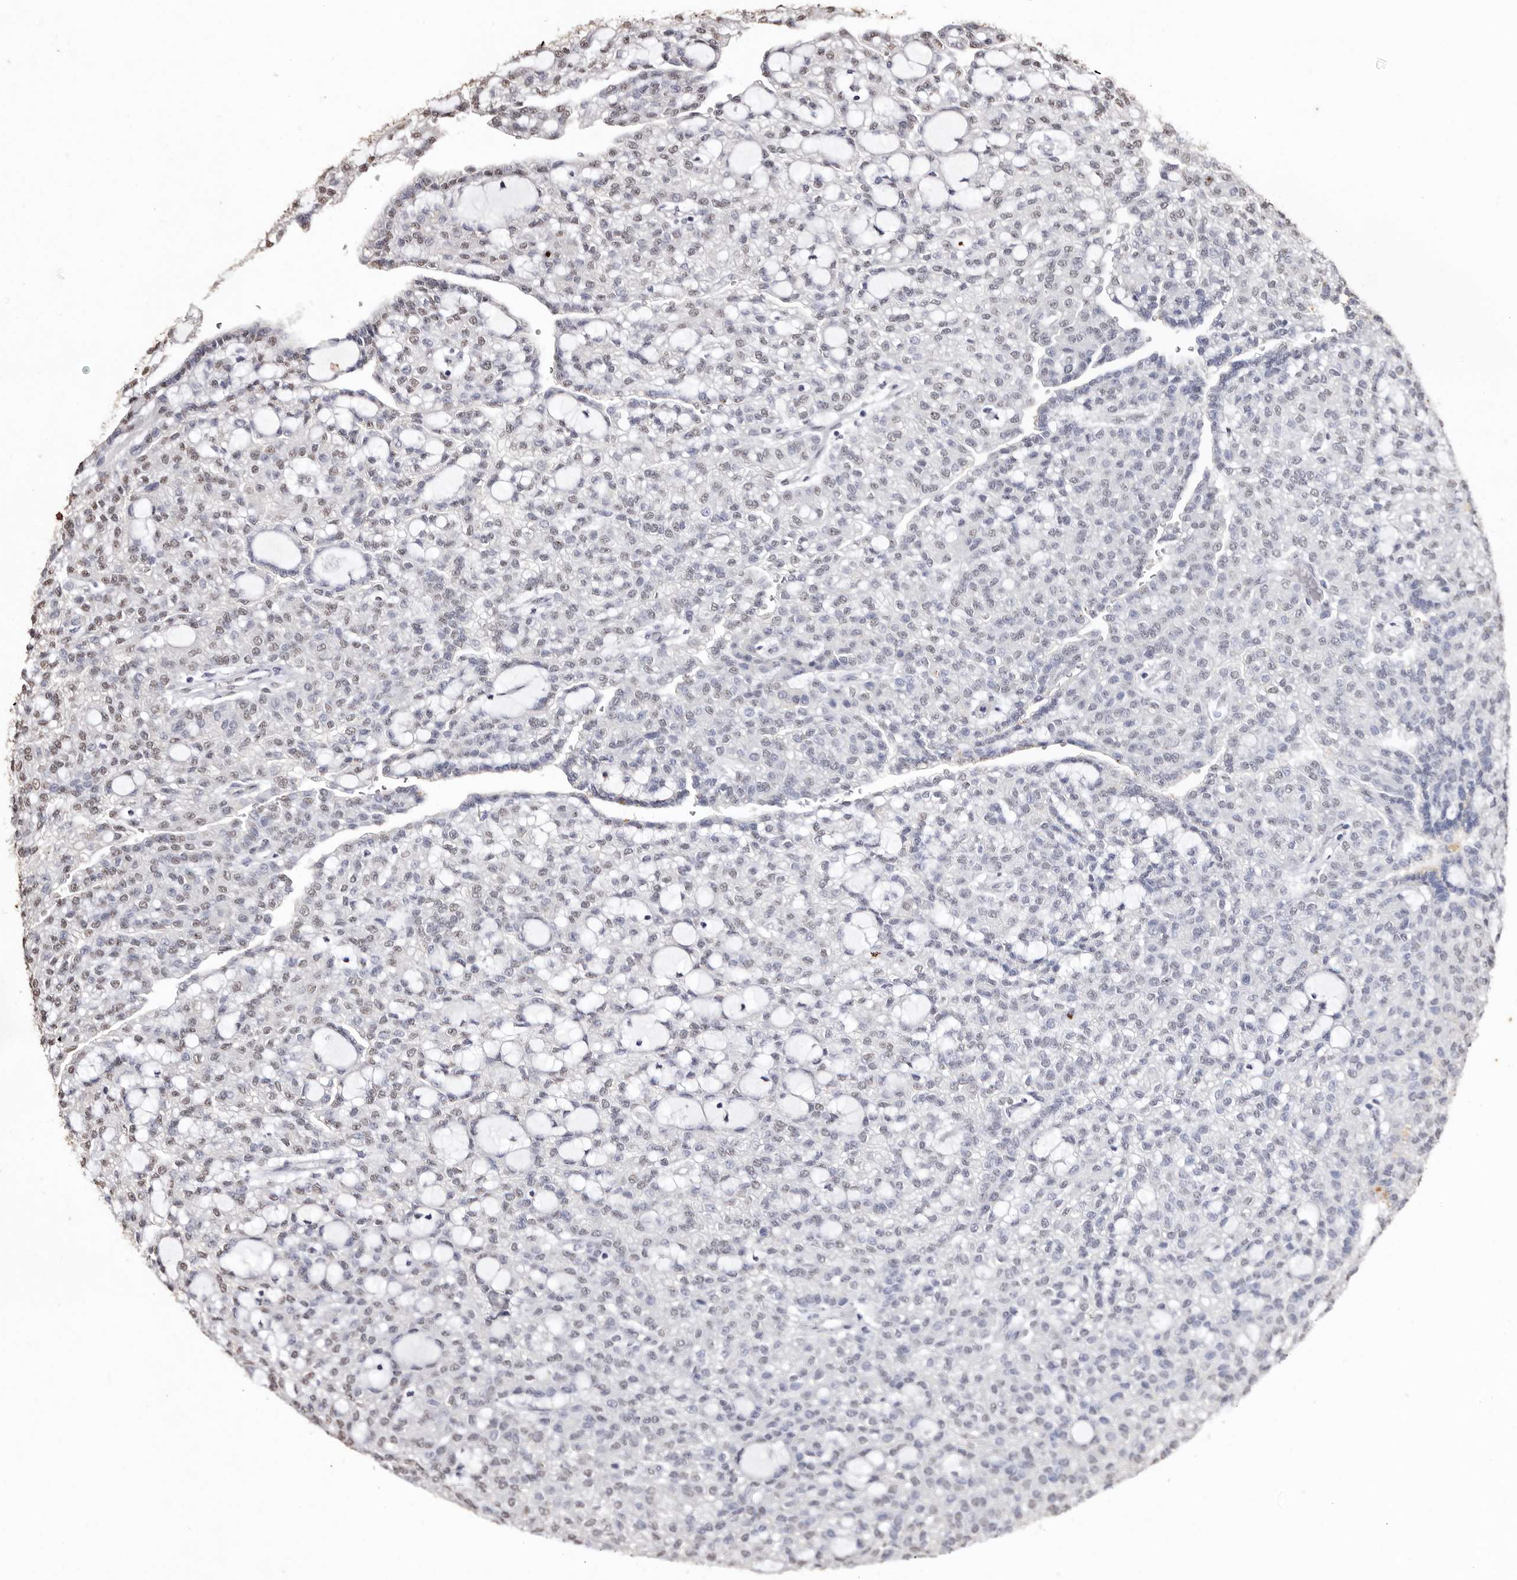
{"staining": {"intensity": "weak", "quantity": "<25%", "location": "nuclear"}, "tissue": "renal cancer", "cell_type": "Tumor cells", "image_type": "cancer", "snomed": [{"axis": "morphology", "description": "Adenocarcinoma, NOS"}, {"axis": "topography", "description": "Kidney"}], "caption": "There is no significant staining in tumor cells of renal adenocarcinoma.", "gene": "ERBB4", "patient": {"sex": "male", "age": 63}}